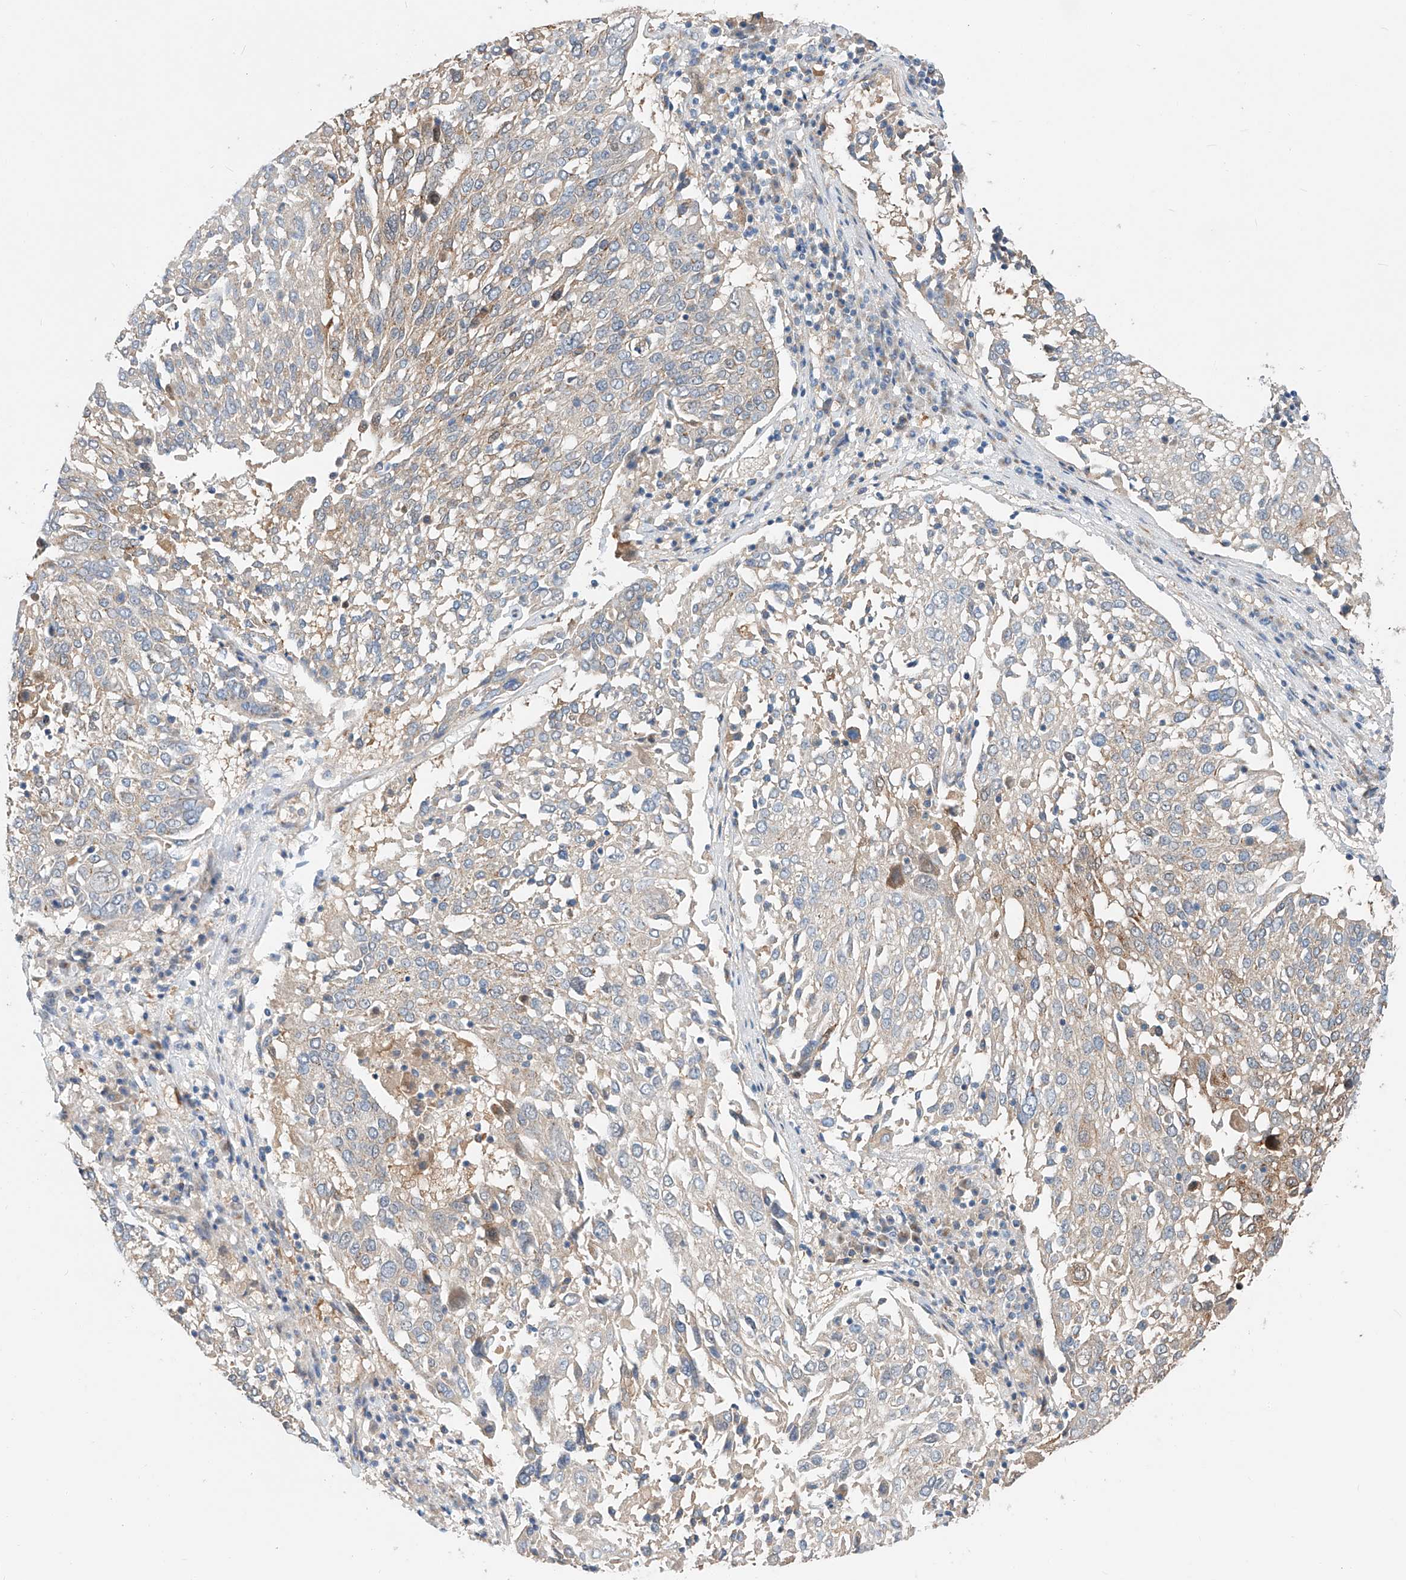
{"staining": {"intensity": "negative", "quantity": "none", "location": "none"}, "tissue": "lung cancer", "cell_type": "Tumor cells", "image_type": "cancer", "snomed": [{"axis": "morphology", "description": "Squamous cell carcinoma, NOS"}, {"axis": "topography", "description": "Lung"}], "caption": "Immunohistochemistry (IHC) of lung cancer (squamous cell carcinoma) displays no positivity in tumor cells.", "gene": "SLC22A7", "patient": {"sex": "male", "age": 65}}